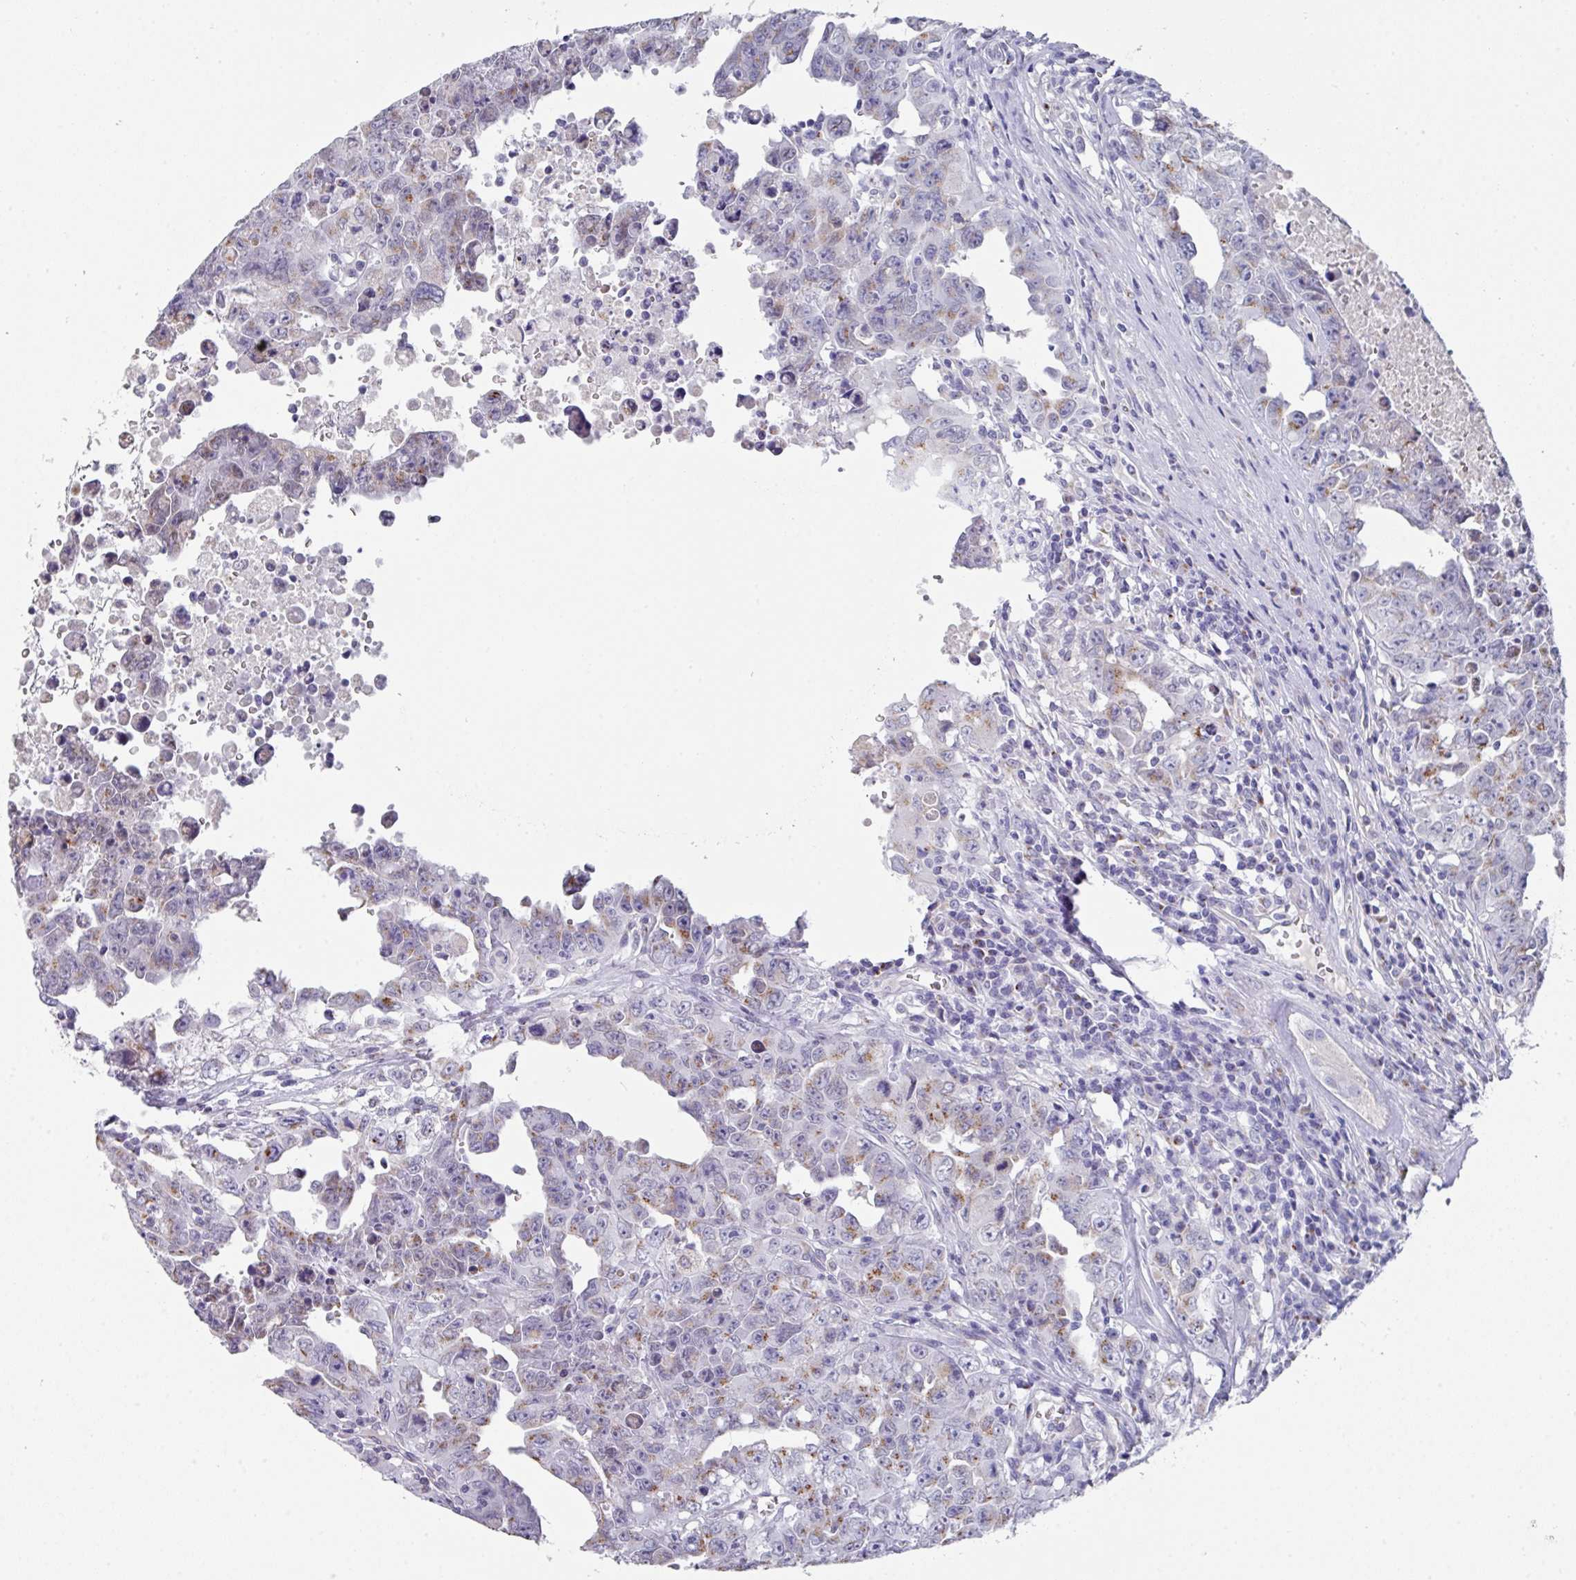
{"staining": {"intensity": "moderate", "quantity": "<25%", "location": "cytoplasmic/membranous"}, "tissue": "testis cancer", "cell_type": "Tumor cells", "image_type": "cancer", "snomed": [{"axis": "morphology", "description": "Carcinoma, Embryonal, NOS"}, {"axis": "topography", "description": "Testis"}], "caption": "About <25% of tumor cells in testis cancer demonstrate moderate cytoplasmic/membranous protein expression as visualized by brown immunohistochemical staining.", "gene": "VKORC1L1", "patient": {"sex": "male", "age": 24}}